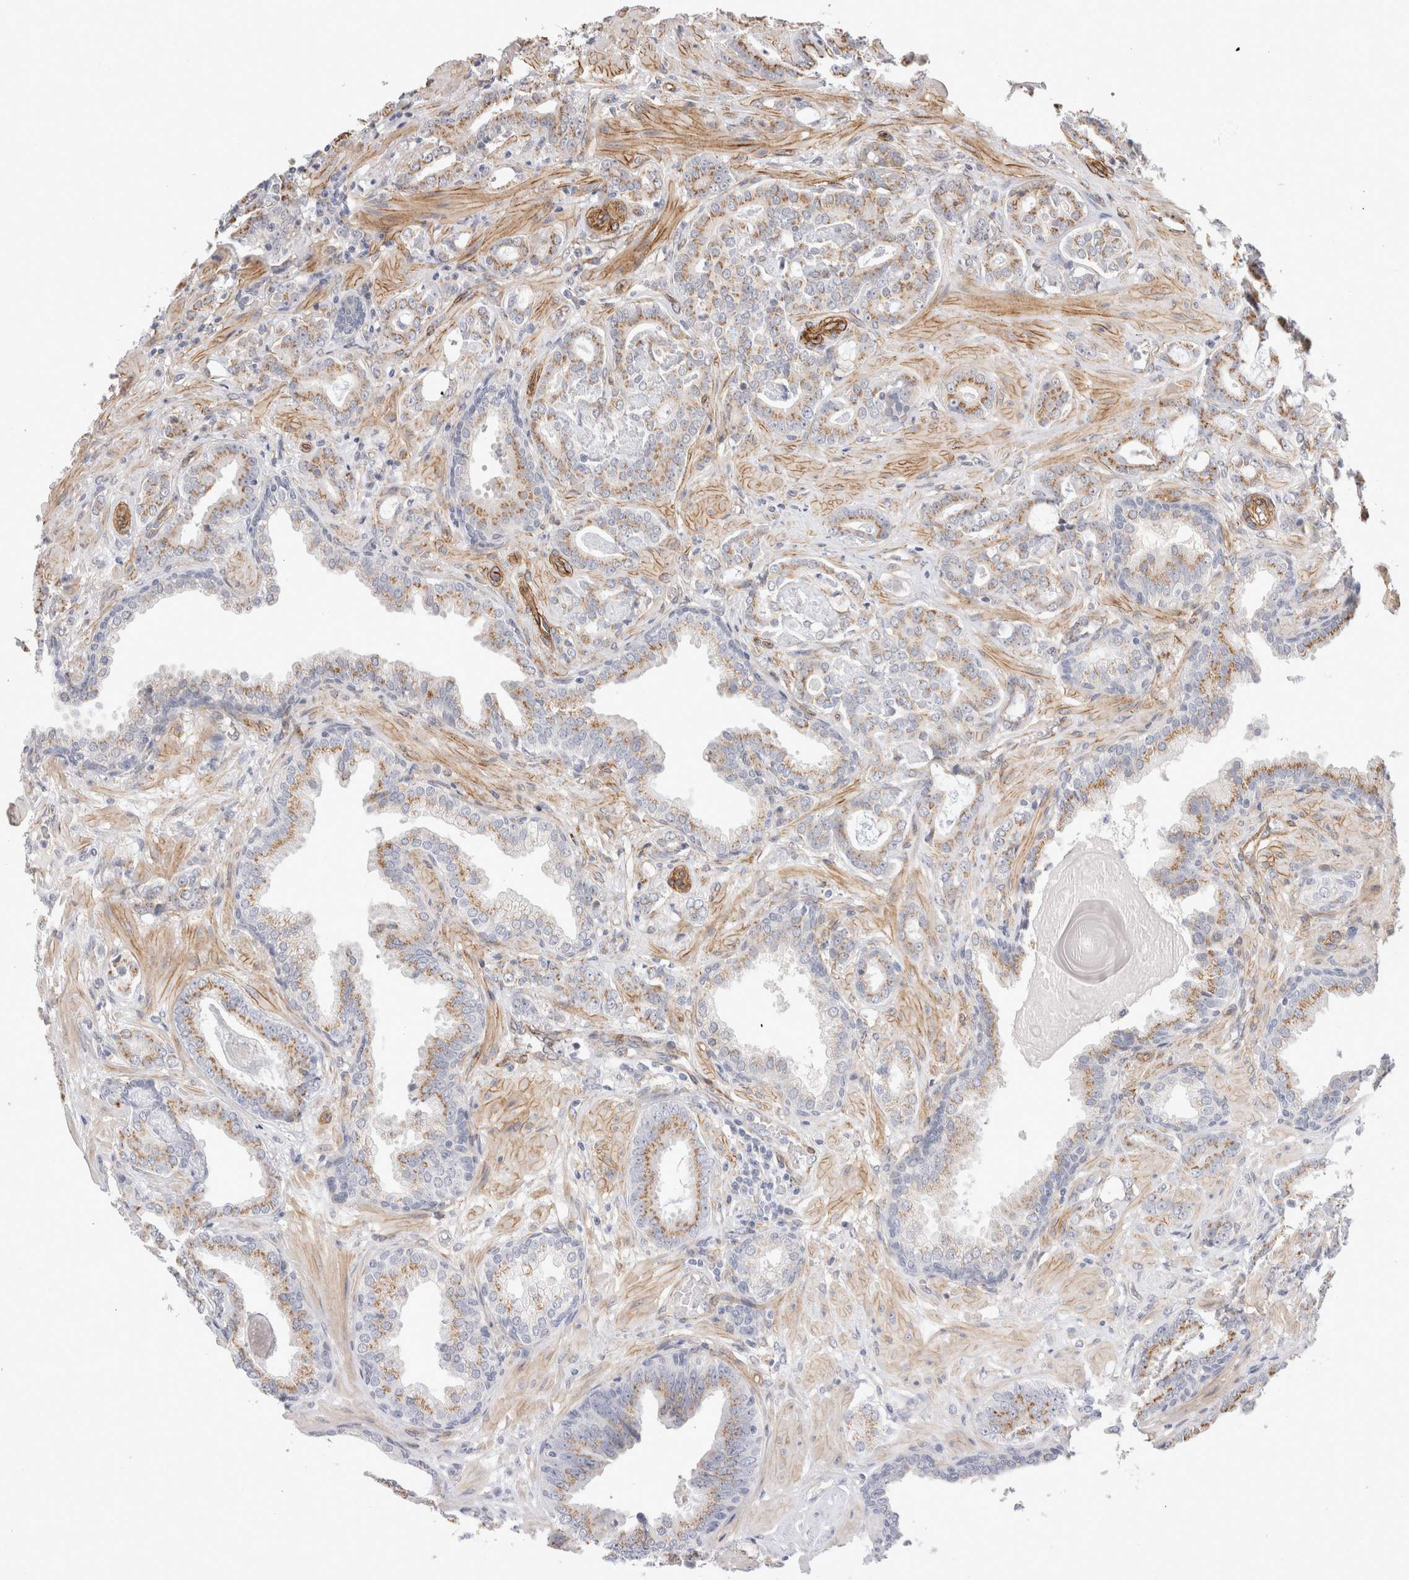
{"staining": {"intensity": "moderate", "quantity": ">75%", "location": "cytoplasmic/membranous"}, "tissue": "prostate cancer", "cell_type": "Tumor cells", "image_type": "cancer", "snomed": [{"axis": "morphology", "description": "Adenocarcinoma, Low grade"}, {"axis": "topography", "description": "Prostate"}], "caption": "Prostate cancer (adenocarcinoma (low-grade)) stained with DAB (3,3'-diaminobenzidine) IHC shows medium levels of moderate cytoplasmic/membranous staining in about >75% of tumor cells. (brown staining indicates protein expression, while blue staining denotes nuclei).", "gene": "CAAP1", "patient": {"sex": "male", "age": 53}}